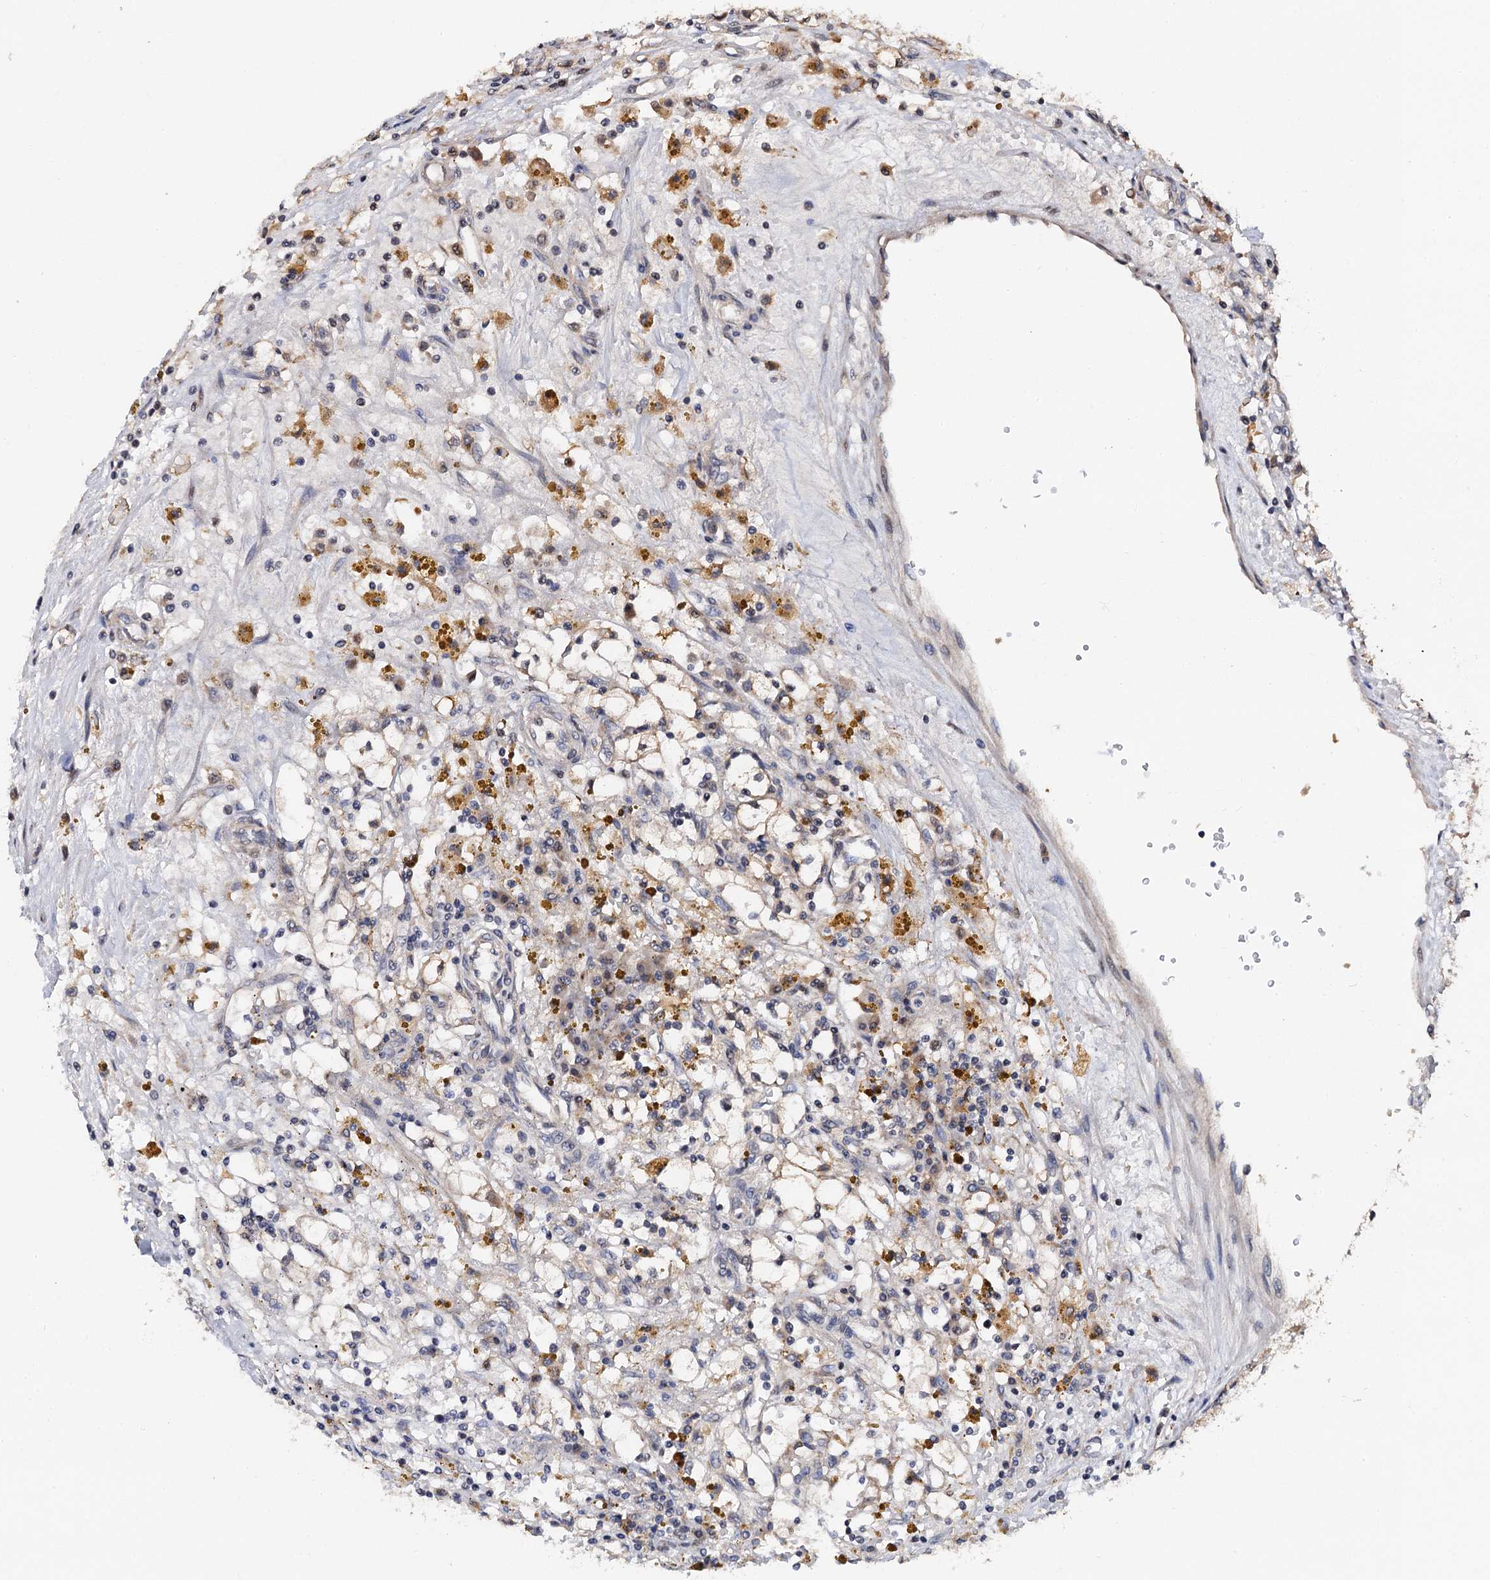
{"staining": {"intensity": "negative", "quantity": "none", "location": "none"}, "tissue": "renal cancer", "cell_type": "Tumor cells", "image_type": "cancer", "snomed": [{"axis": "morphology", "description": "Adenocarcinoma, NOS"}, {"axis": "topography", "description": "Kidney"}], "caption": "IHC image of neoplastic tissue: renal adenocarcinoma stained with DAB exhibits no significant protein staining in tumor cells. (DAB (3,3'-diaminobenzidine) immunohistochemistry (IHC) visualized using brightfield microscopy, high magnification).", "gene": "MIER2", "patient": {"sex": "male", "age": 56}}